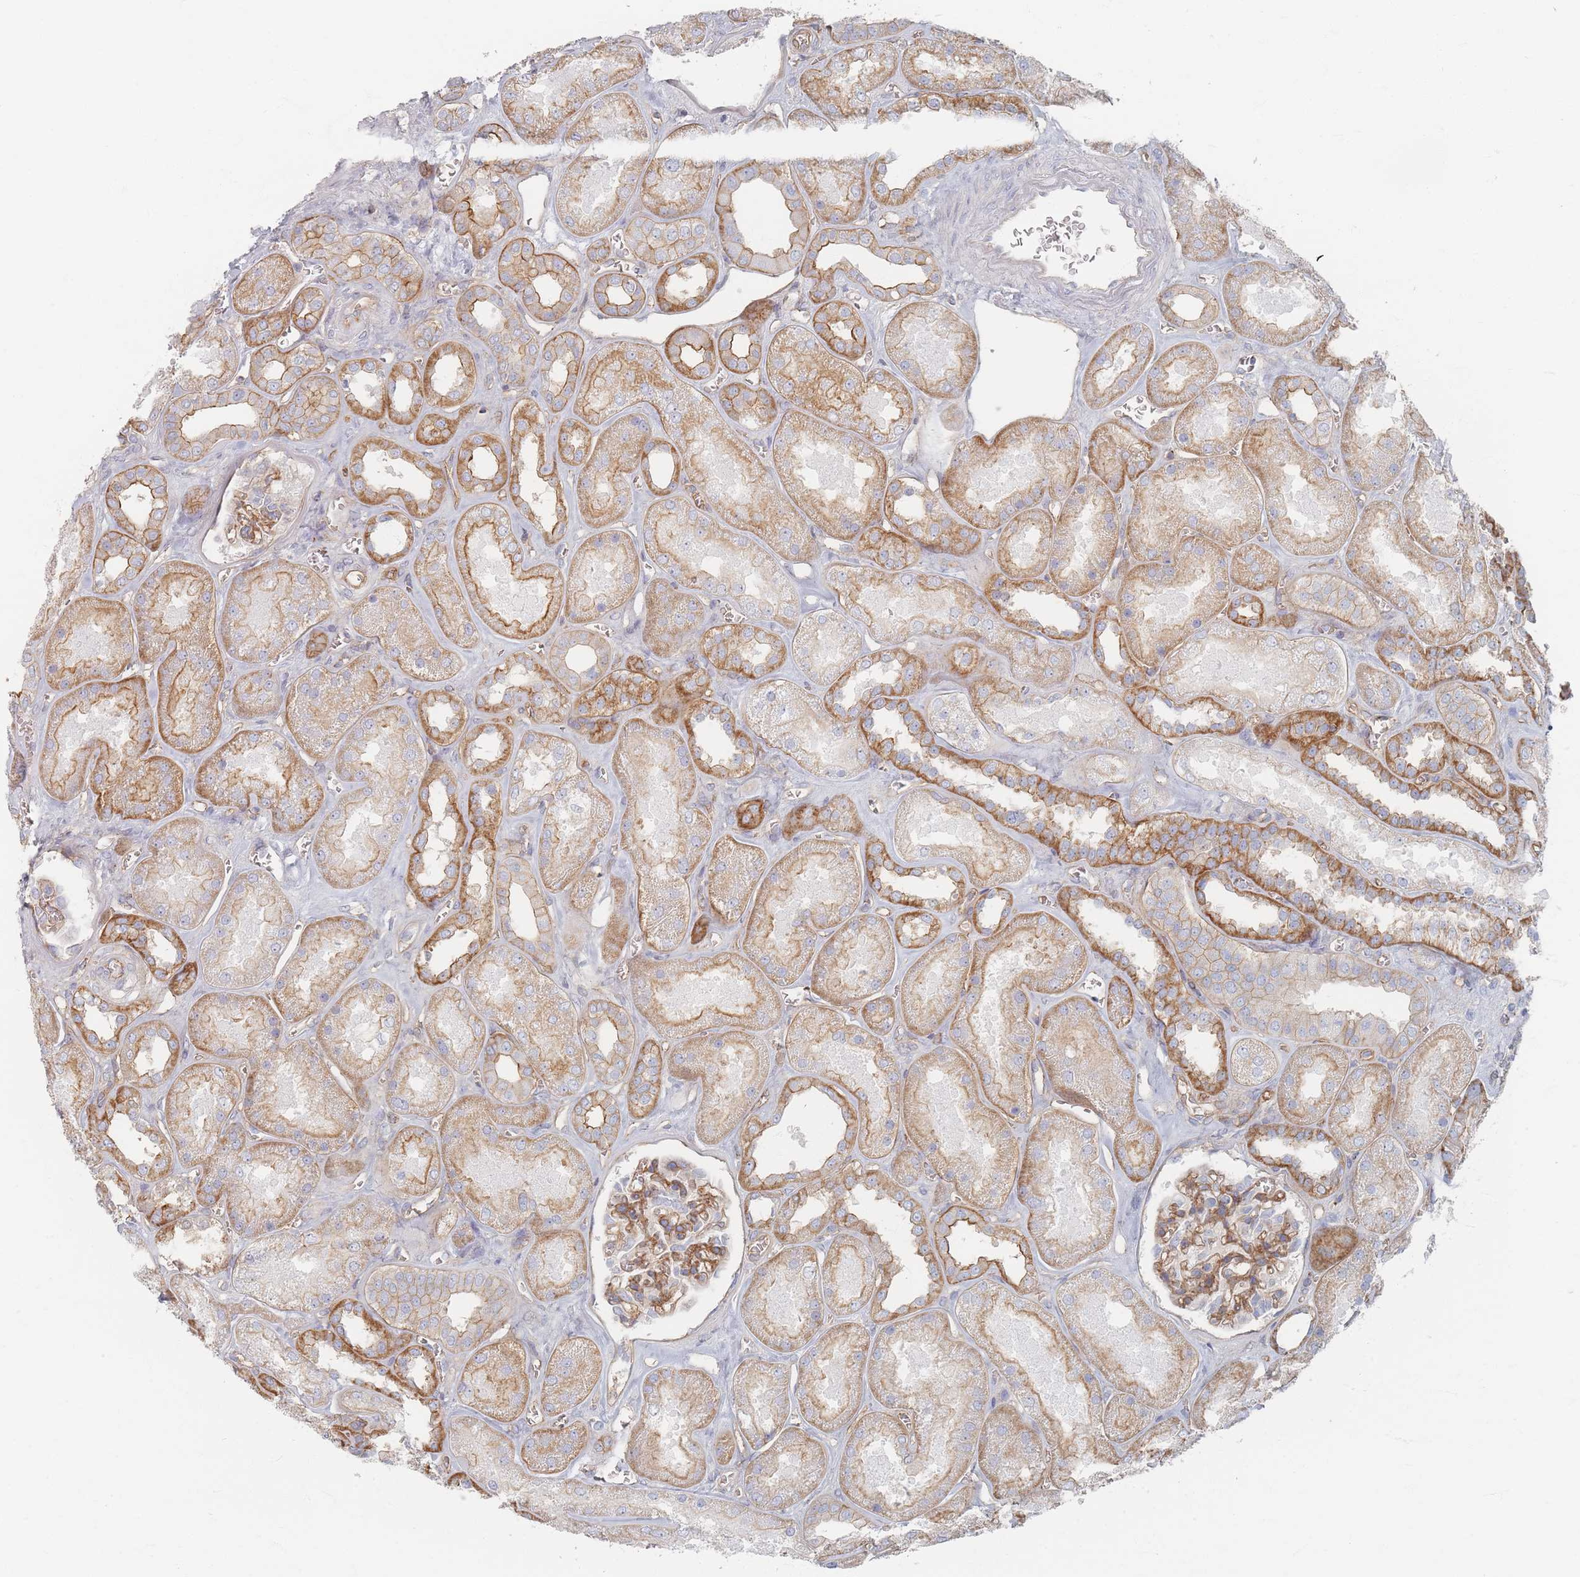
{"staining": {"intensity": "moderate", "quantity": "25%-75%", "location": "cytoplasmic/membranous"}, "tissue": "kidney", "cell_type": "Cells in glomeruli", "image_type": "normal", "snomed": [{"axis": "morphology", "description": "Normal tissue, NOS"}, {"axis": "morphology", "description": "Adenocarcinoma, NOS"}, {"axis": "topography", "description": "Kidney"}], "caption": "Cells in glomeruli show medium levels of moderate cytoplasmic/membranous positivity in about 25%-75% of cells in unremarkable human kidney. The staining was performed using DAB (3,3'-diaminobenzidine), with brown indicating positive protein expression. Nuclei are stained blue with hematoxylin.", "gene": "GNB1", "patient": {"sex": "female", "age": 68}}